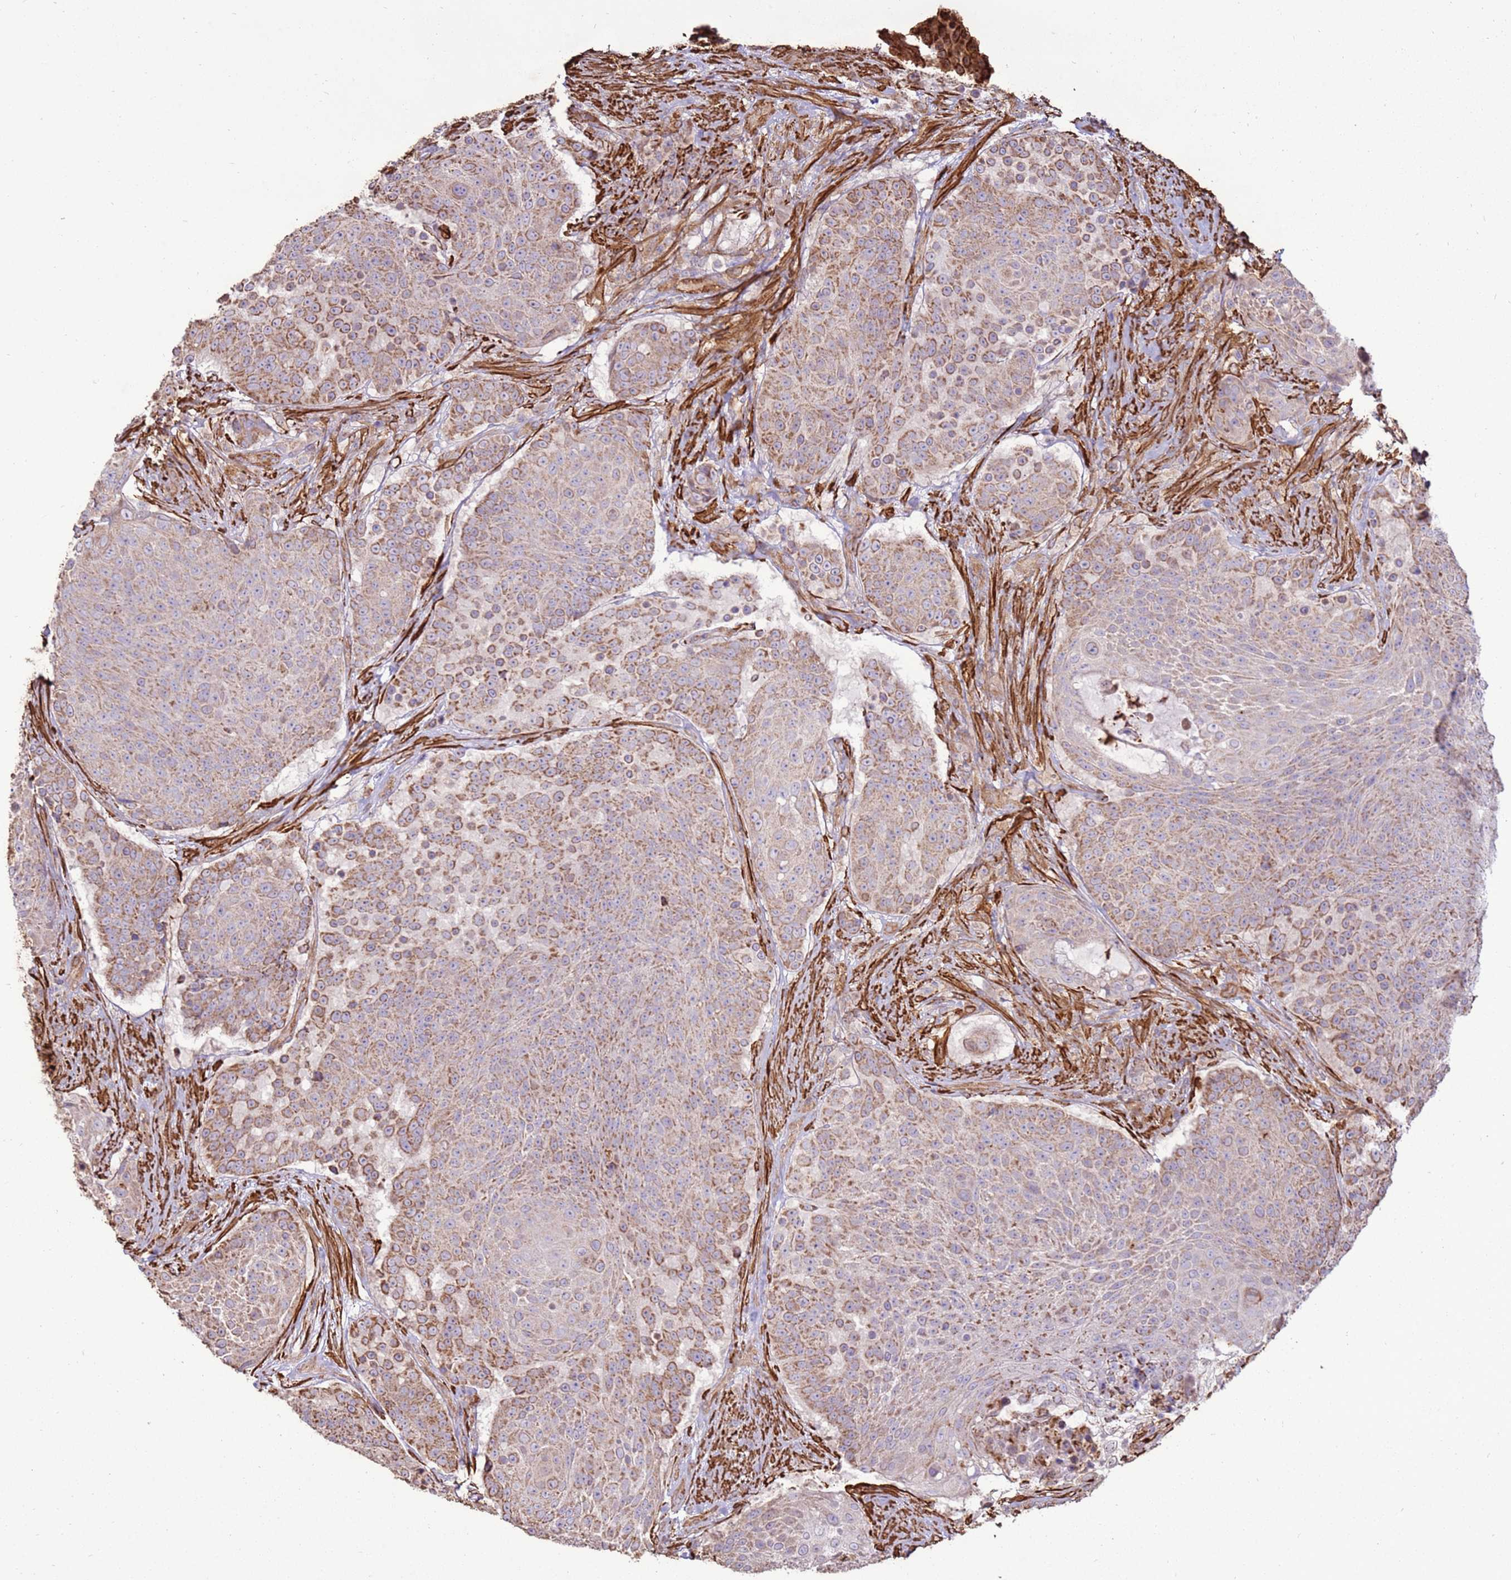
{"staining": {"intensity": "moderate", "quantity": "25%-75%", "location": "cytoplasmic/membranous"}, "tissue": "urothelial cancer", "cell_type": "Tumor cells", "image_type": "cancer", "snomed": [{"axis": "morphology", "description": "Urothelial carcinoma, High grade"}, {"axis": "topography", "description": "Urinary bladder"}], "caption": "Immunohistochemistry histopathology image of neoplastic tissue: human urothelial cancer stained using IHC exhibits medium levels of moderate protein expression localized specifically in the cytoplasmic/membranous of tumor cells, appearing as a cytoplasmic/membranous brown color.", "gene": "DDX59", "patient": {"sex": "female", "age": 63}}